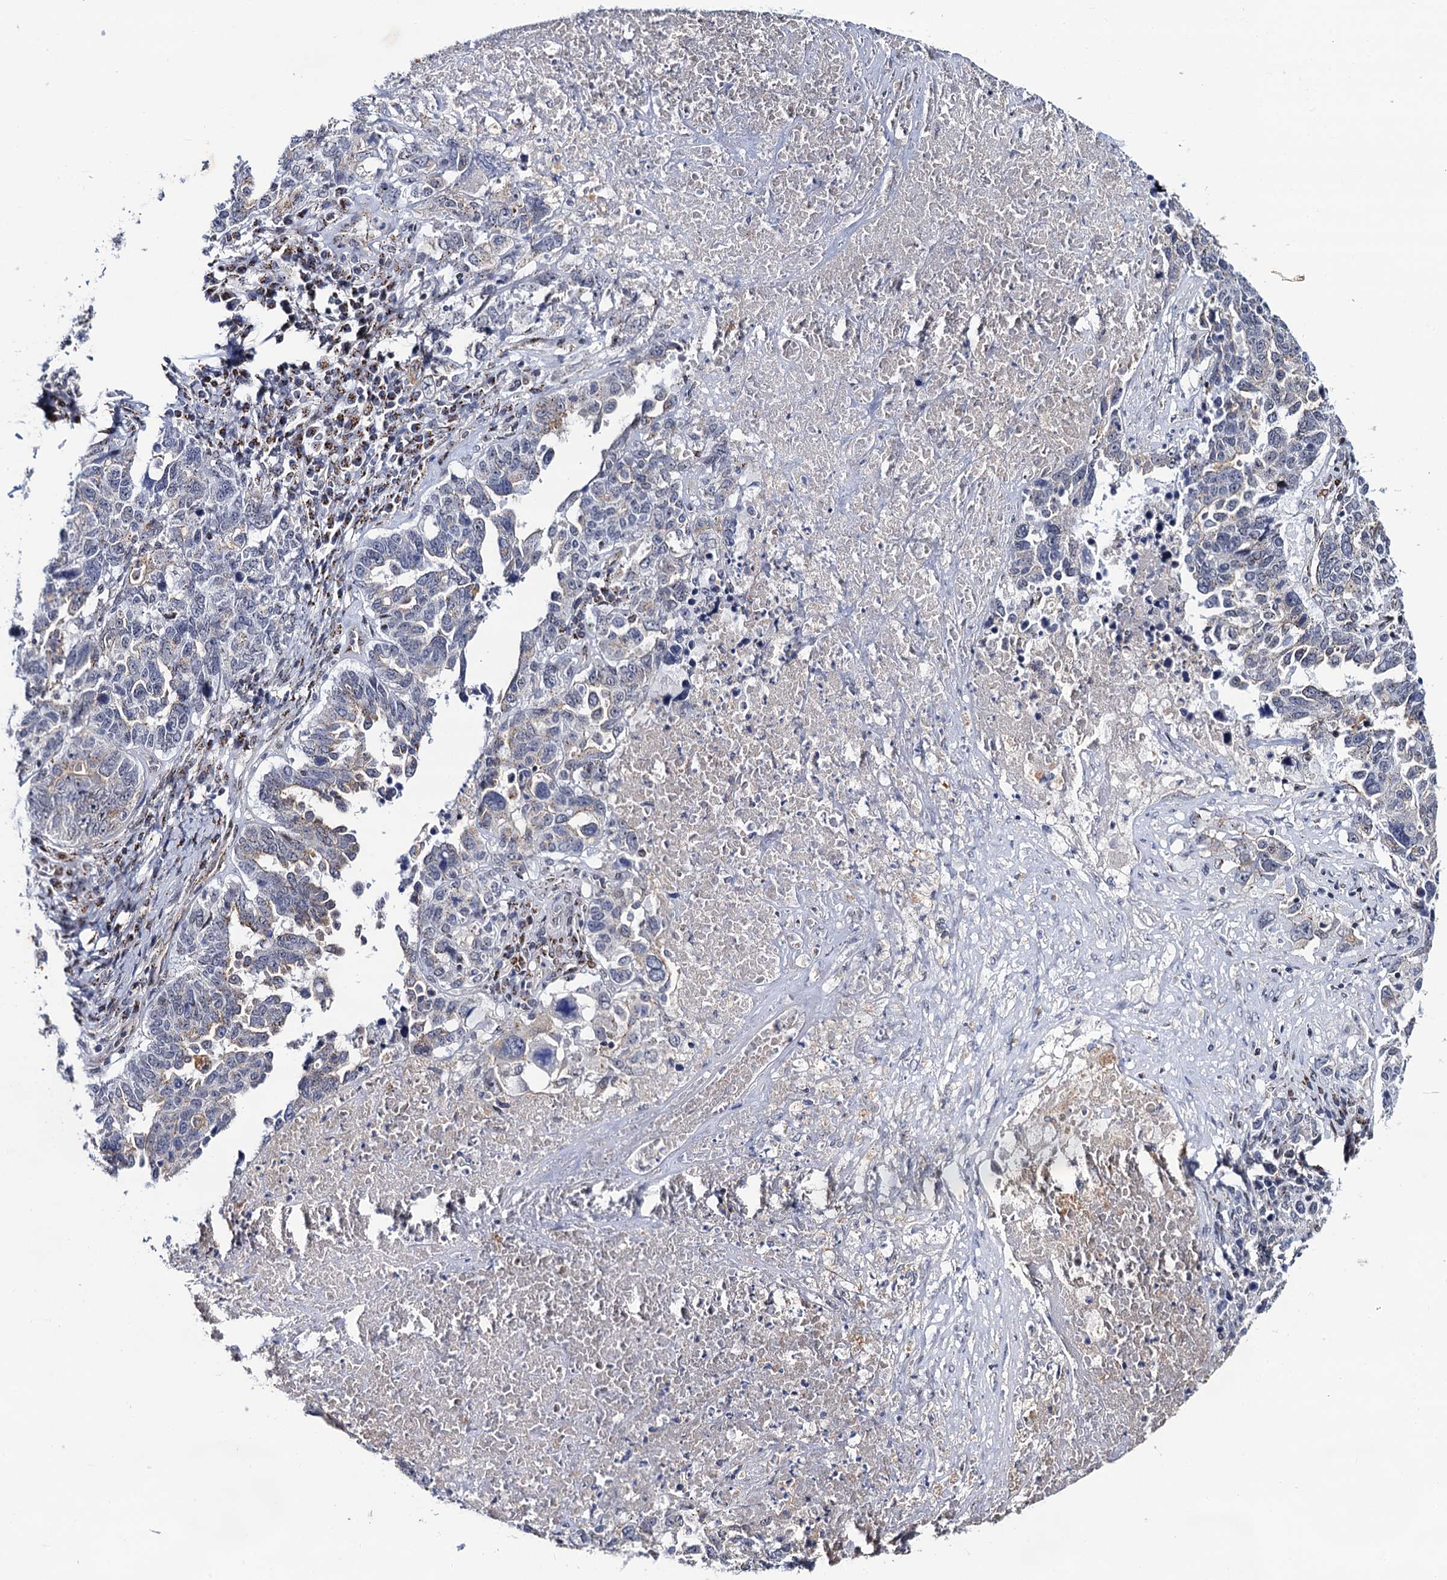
{"staining": {"intensity": "weak", "quantity": "<25%", "location": "cytoplasmic/membranous"}, "tissue": "ovarian cancer", "cell_type": "Tumor cells", "image_type": "cancer", "snomed": [{"axis": "morphology", "description": "Carcinoma, endometroid"}, {"axis": "topography", "description": "Ovary"}], "caption": "Tumor cells show no significant protein expression in endometroid carcinoma (ovarian).", "gene": "THAP2", "patient": {"sex": "female", "age": 62}}